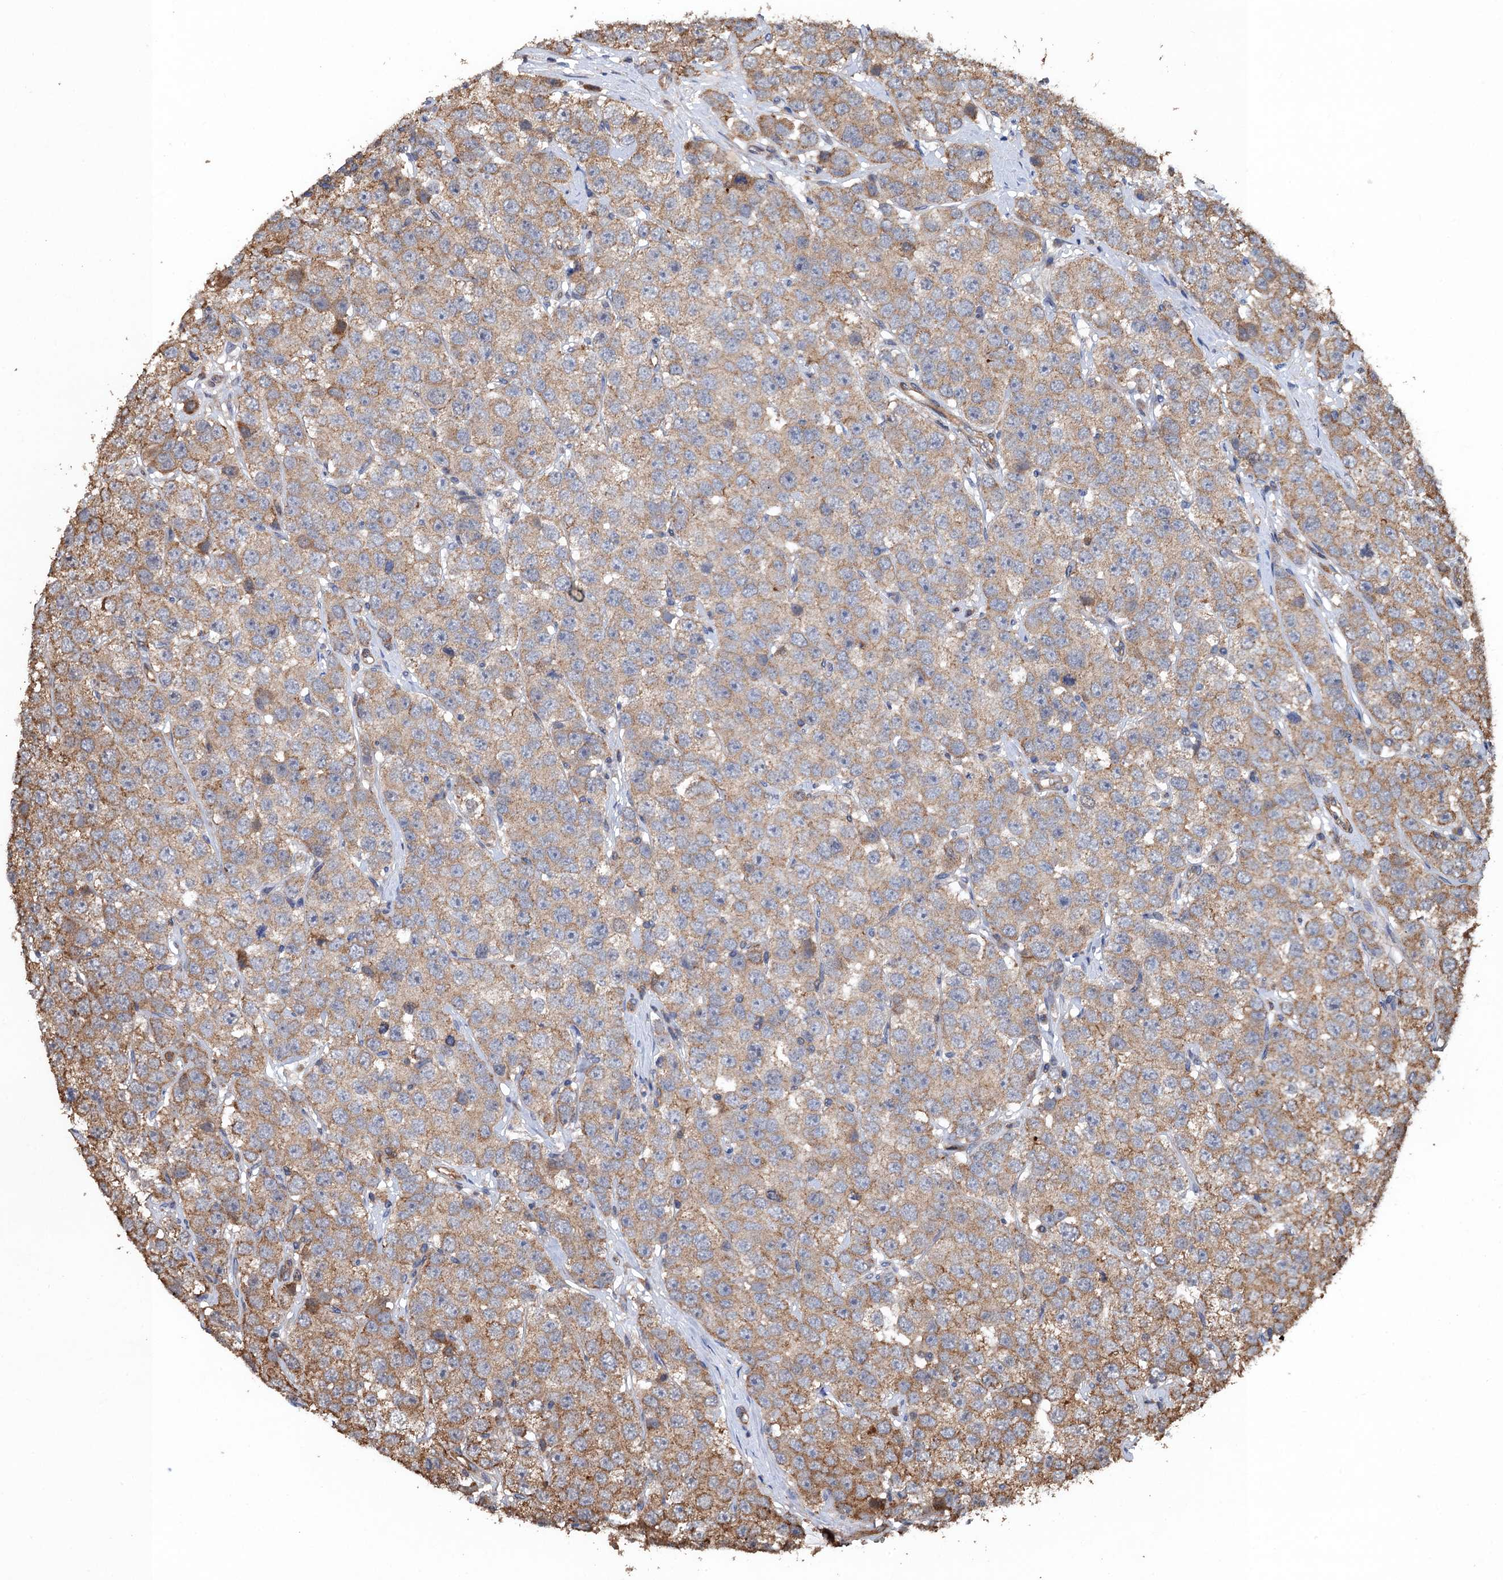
{"staining": {"intensity": "moderate", "quantity": "<25%", "location": "cytoplasmic/membranous"}, "tissue": "testis cancer", "cell_type": "Tumor cells", "image_type": "cancer", "snomed": [{"axis": "morphology", "description": "Seminoma, NOS"}, {"axis": "topography", "description": "Testis"}], "caption": "Protein staining by IHC shows moderate cytoplasmic/membranous expression in about <25% of tumor cells in testis cancer (seminoma).", "gene": "PPP4R1", "patient": {"sex": "male", "age": 28}}